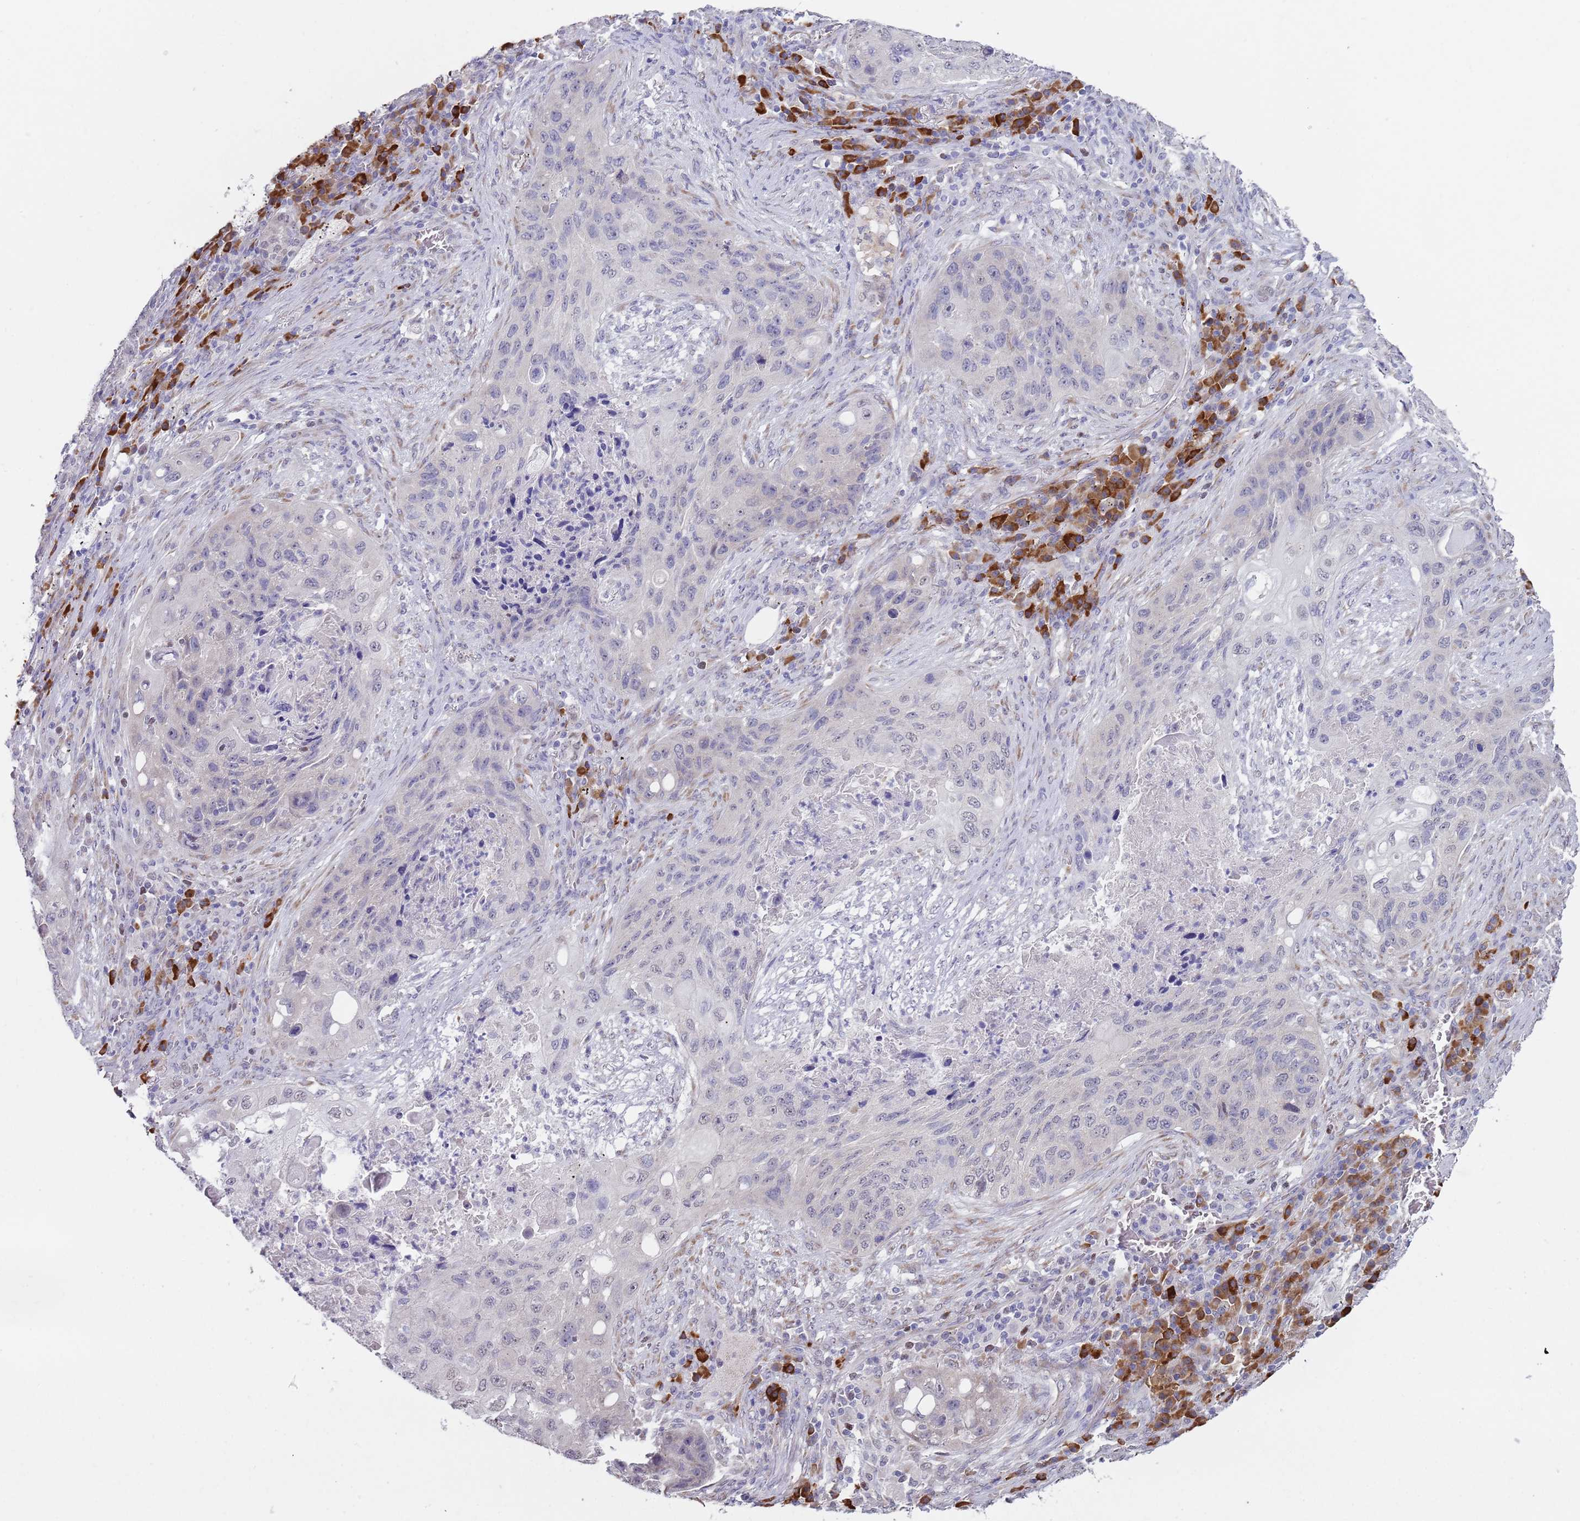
{"staining": {"intensity": "negative", "quantity": "none", "location": "none"}, "tissue": "lung cancer", "cell_type": "Tumor cells", "image_type": "cancer", "snomed": [{"axis": "morphology", "description": "Squamous cell carcinoma, NOS"}, {"axis": "topography", "description": "Lung"}], "caption": "Immunohistochemistry of lung squamous cell carcinoma demonstrates no positivity in tumor cells.", "gene": "TNRC6C", "patient": {"sex": "female", "age": 63}}